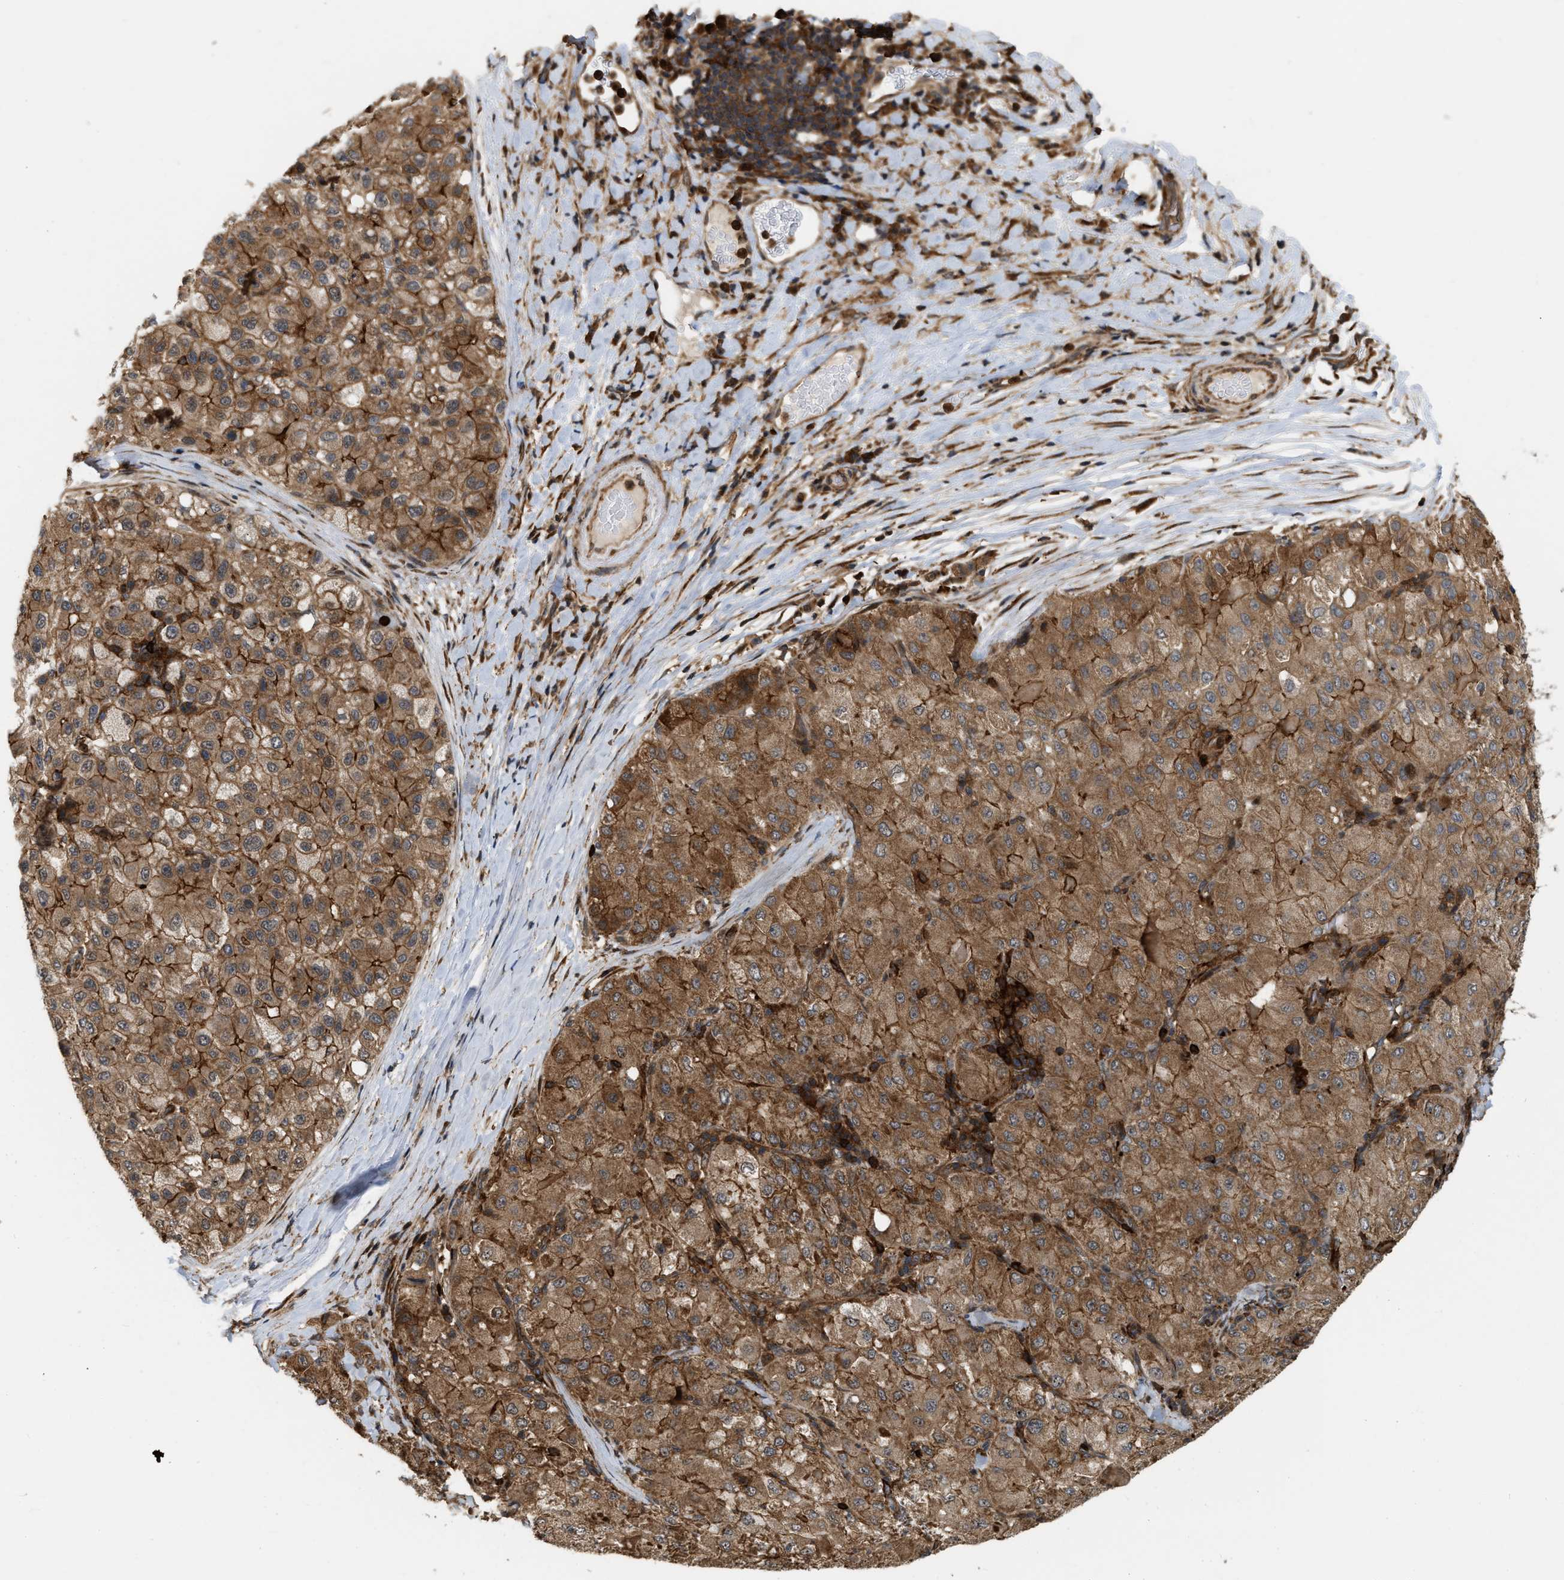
{"staining": {"intensity": "strong", "quantity": ">75%", "location": "cytoplasmic/membranous"}, "tissue": "liver cancer", "cell_type": "Tumor cells", "image_type": "cancer", "snomed": [{"axis": "morphology", "description": "Carcinoma, Hepatocellular, NOS"}, {"axis": "topography", "description": "Liver"}], "caption": "A histopathology image of hepatocellular carcinoma (liver) stained for a protein displays strong cytoplasmic/membranous brown staining in tumor cells.", "gene": "IQCE", "patient": {"sex": "male", "age": 80}}